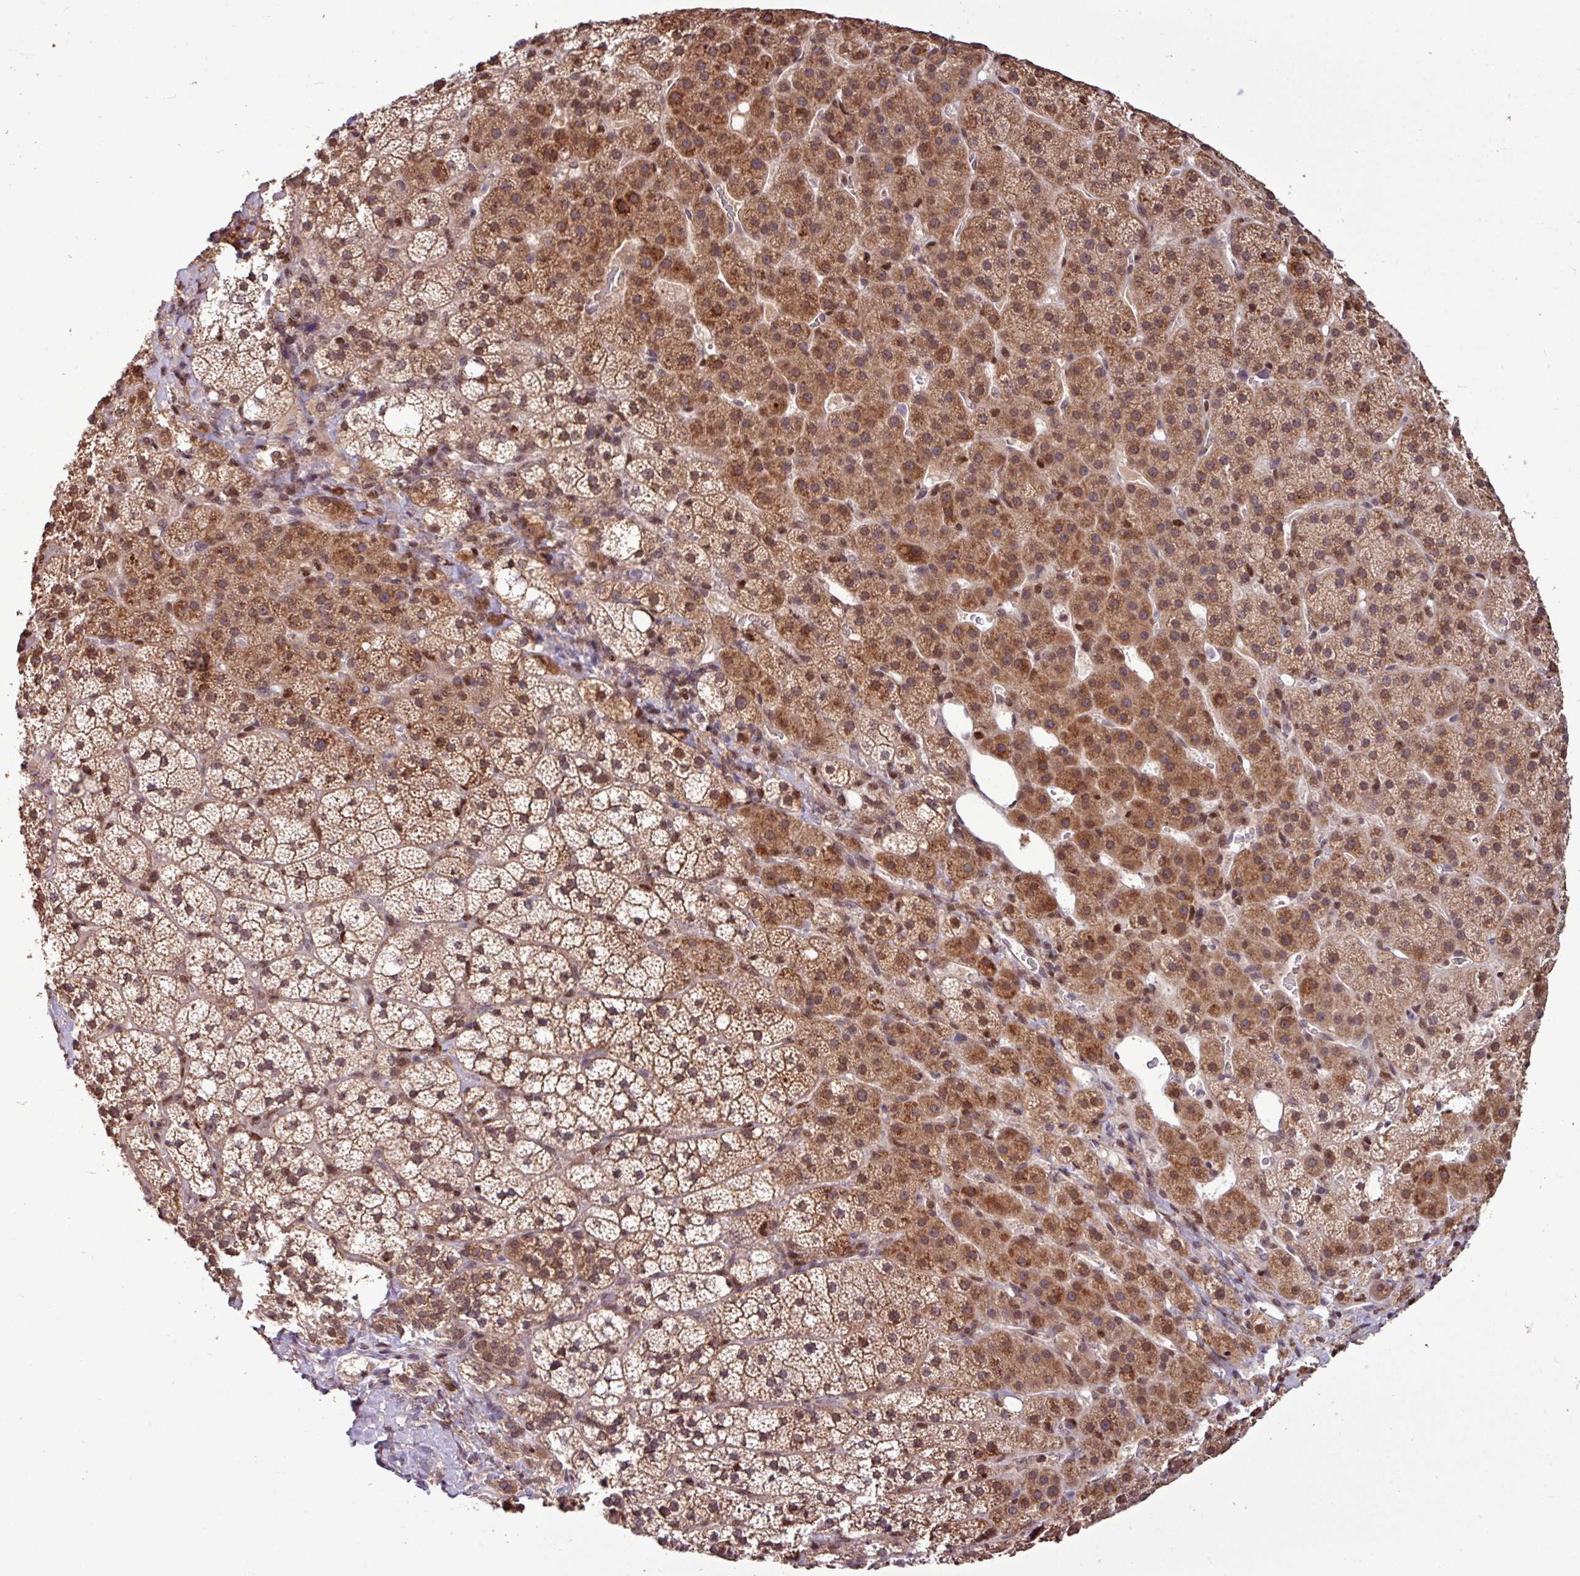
{"staining": {"intensity": "moderate", "quantity": ">75%", "location": "cytoplasmic/membranous,nuclear"}, "tissue": "adrenal gland", "cell_type": "Glandular cells", "image_type": "normal", "snomed": [{"axis": "morphology", "description": "Normal tissue, NOS"}, {"axis": "topography", "description": "Adrenal gland"}], "caption": "Immunohistochemistry staining of unremarkable adrenal gland, which shows medium levels of moderate cytoplasmic/membranous,nuclear expression in about >75% of glandular cells indicating moderate cytoplasmic/membranous,nuclear protein expression. The staining was performed using DAB (brown) for protein detection and nuclei were counterstained in hematoxylin (blue).", "gene": "SKIC2", "patient": {"sex": "male", "age": 53}}